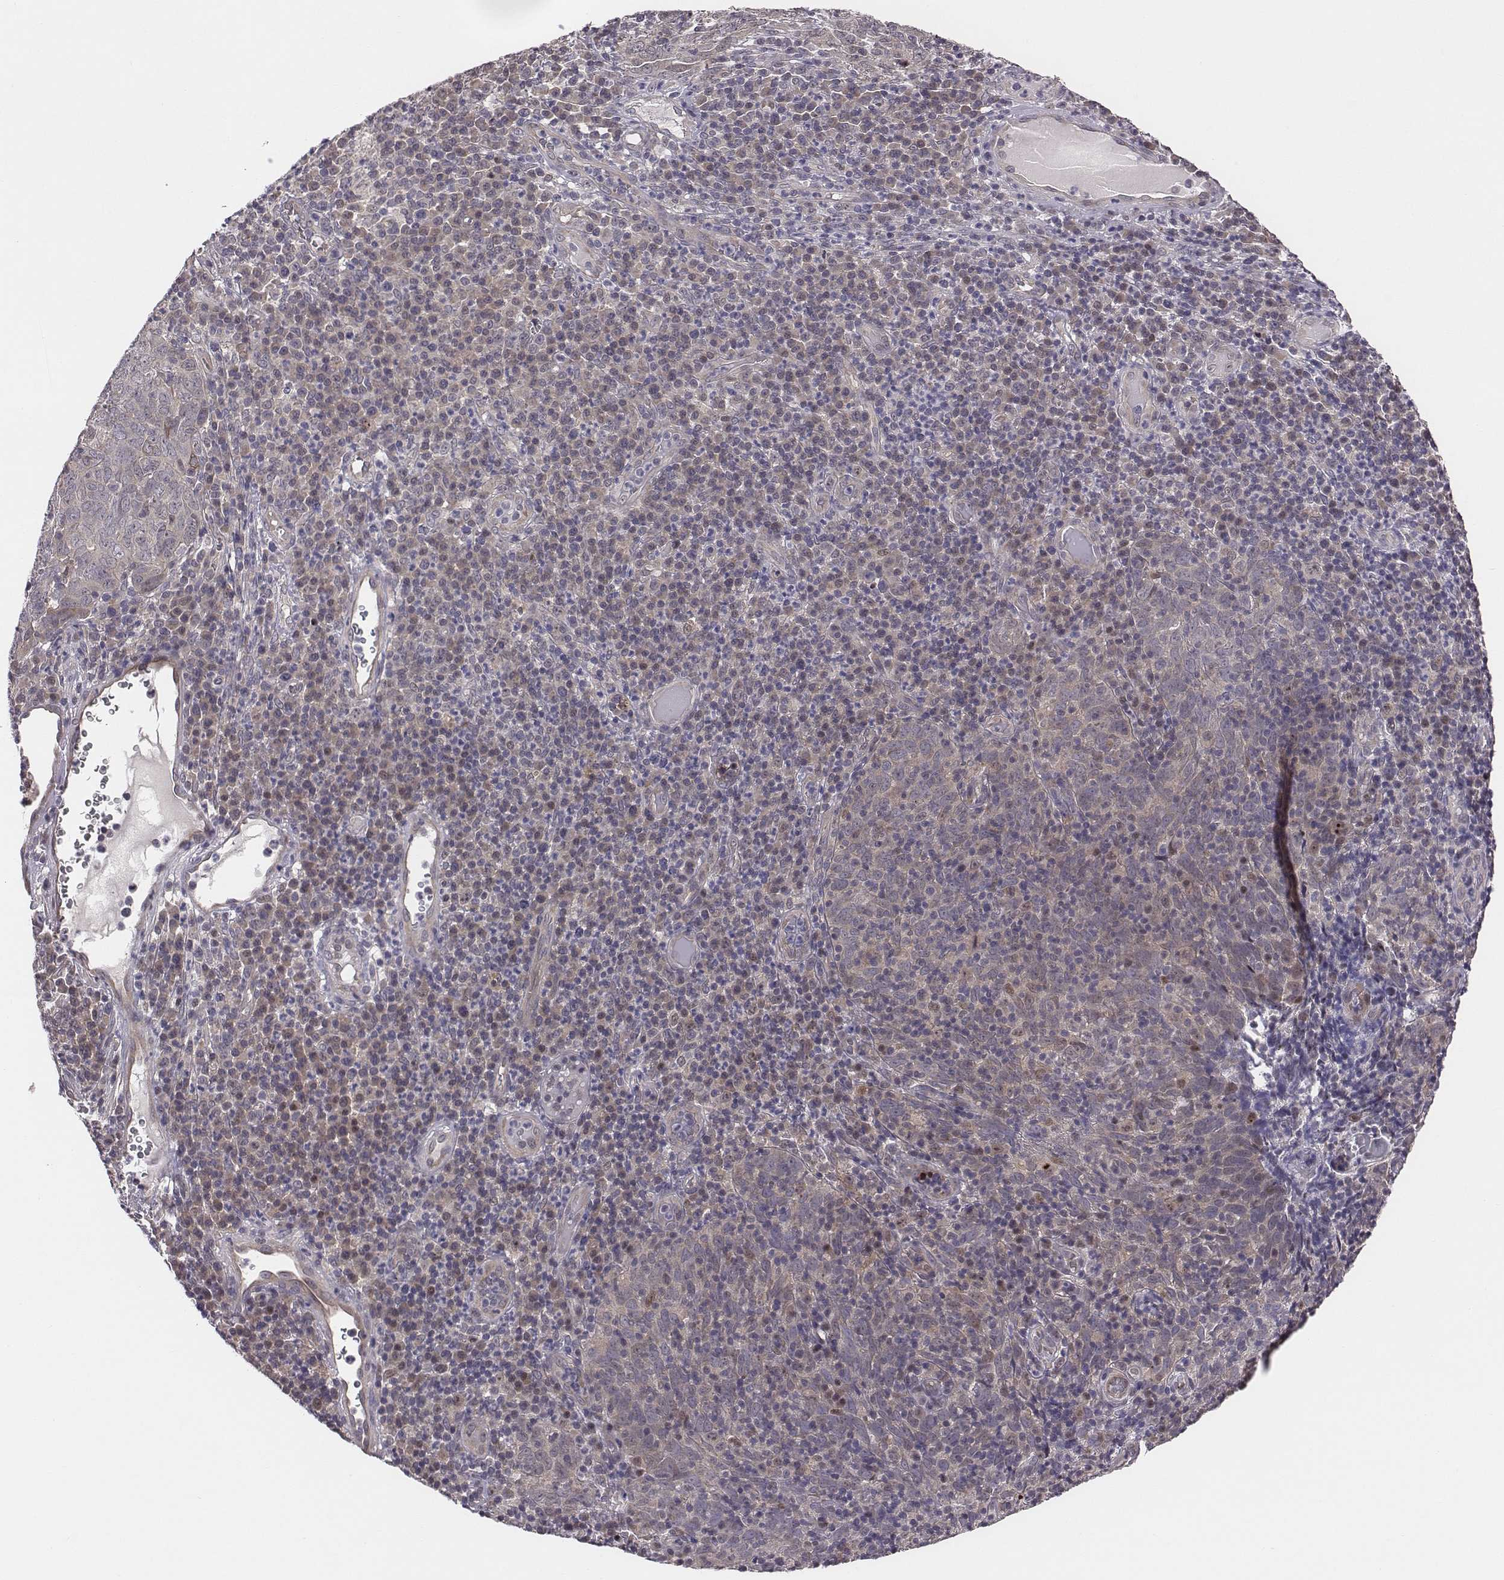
{"staining": {"intensity": "negative", "quantity": "none", "location": "none"}, "tissue": "skin cancer", "cell_type": "Tumor cells", "image_type": "cancer", "snomed": [{"axis": "morphology", "description": "Squamous cell carcinoma, NOS"}, {"axis": "topography", "description": "Skin"}, {"axis": "topography", "description": "Anal"}], "caption": "Protein analysis of skin squamous cell carcinoma shows no significant positivity in tumor cells.", "gene": "SMURF2", "patient": {"sex": "female", "age": 51}}